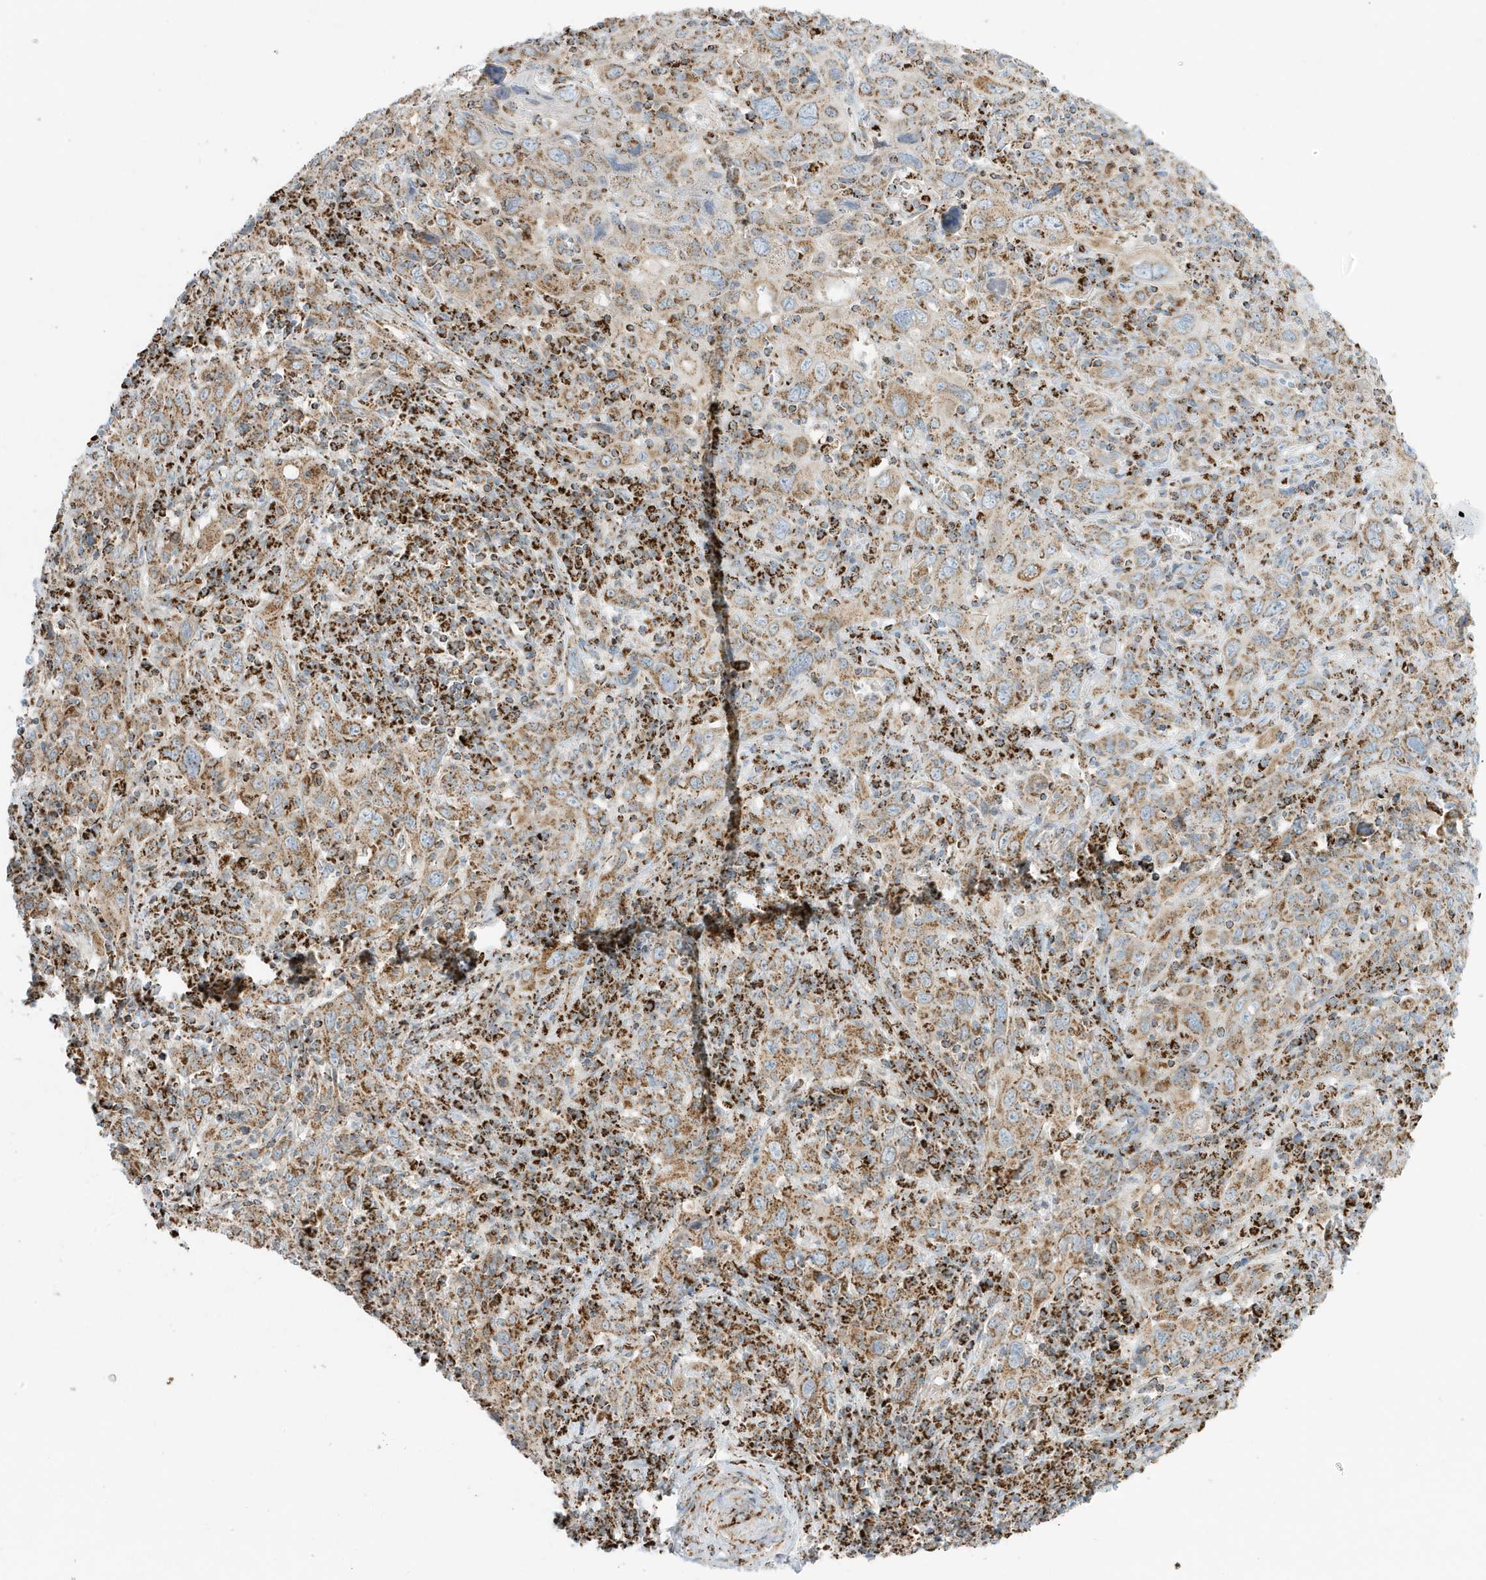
{"staining": {"intensity": "moderate", "quantity": ">75%", "location": "cytoplasmic/membranous"}, "tissue": "cervical cancer", "cell_type": "Tumor cells", "image_type": "cancer", "snomed": [{"axis": "morphology", "description": "Squamous cell carcinoma, NOS"}, {"axis": "topography", "description": "Cervix"}], "caption": "Immunohistochemical staining of cervical cancer shows medium levels of moderate cytoplasmic/membranous expression in approximately >75% of tumor cells.", "gene": "ATP5ME", "patient": {"sex": "female", "age": 46}}